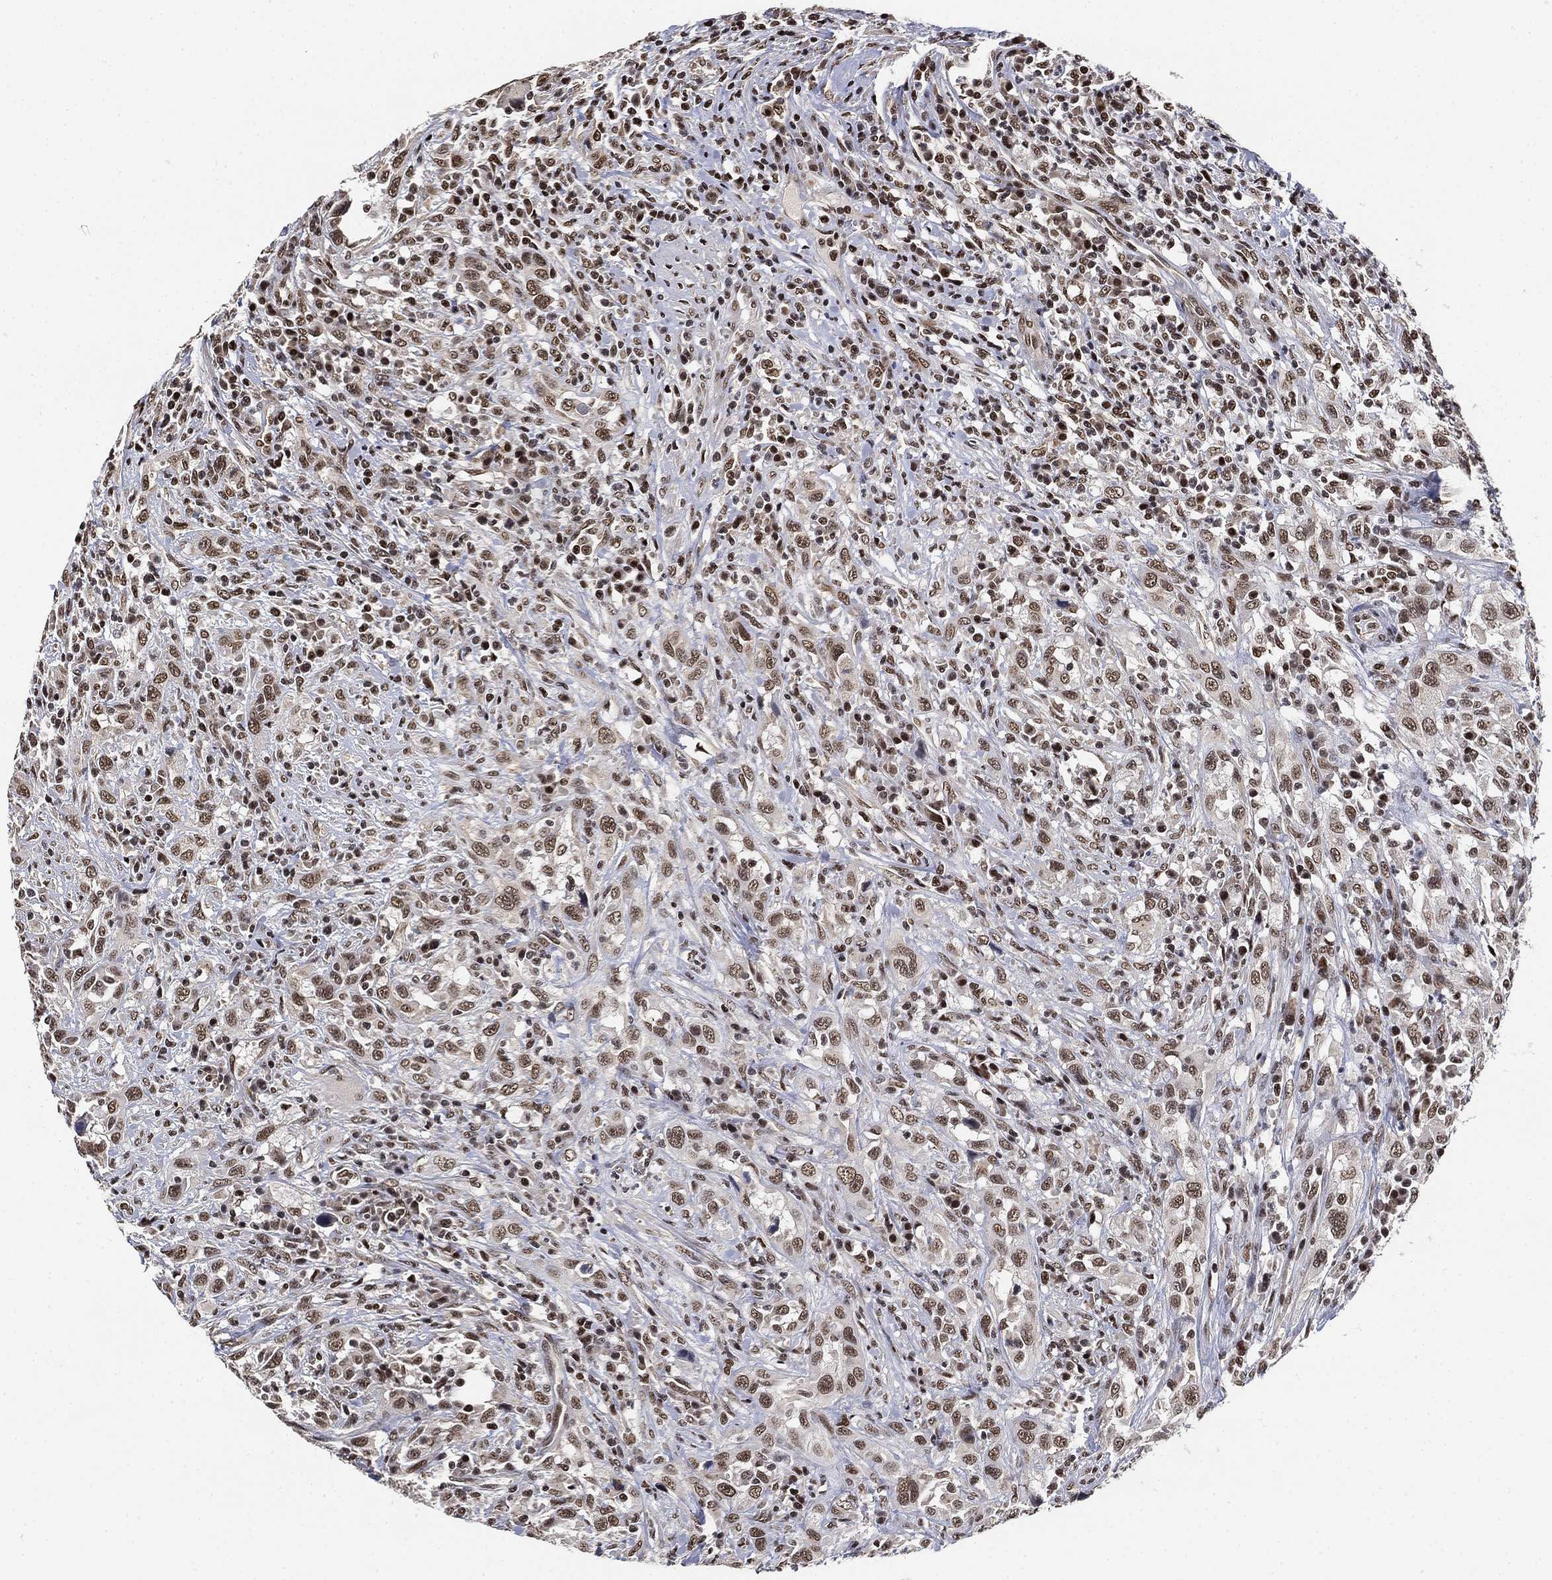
{"staining": {"intensity": "moderate", "quantity": ">75%", "location": "nuclear"}, "tissue": "urothelial cancer", "cell_type": "Tumor cells", "image_type": "cancer", "snomed": [{"axis": "morphology", "description": "Urothelial carcinoma, NOS"}, {"axis": "morphology", "description": "Urothelial carcinoma, High grade"}, {"axis": "topography", "description": "Urinary bladder"}], "caption": "A photomicrograph showing moderate nuclear expression in about >75% of tumor cells in urothelial carcinoma (high-grade), as visualized by brown immunohistochemical staining.", "gene": "ZSCAN30", "patient": {"sex": "female", "age": 64}}